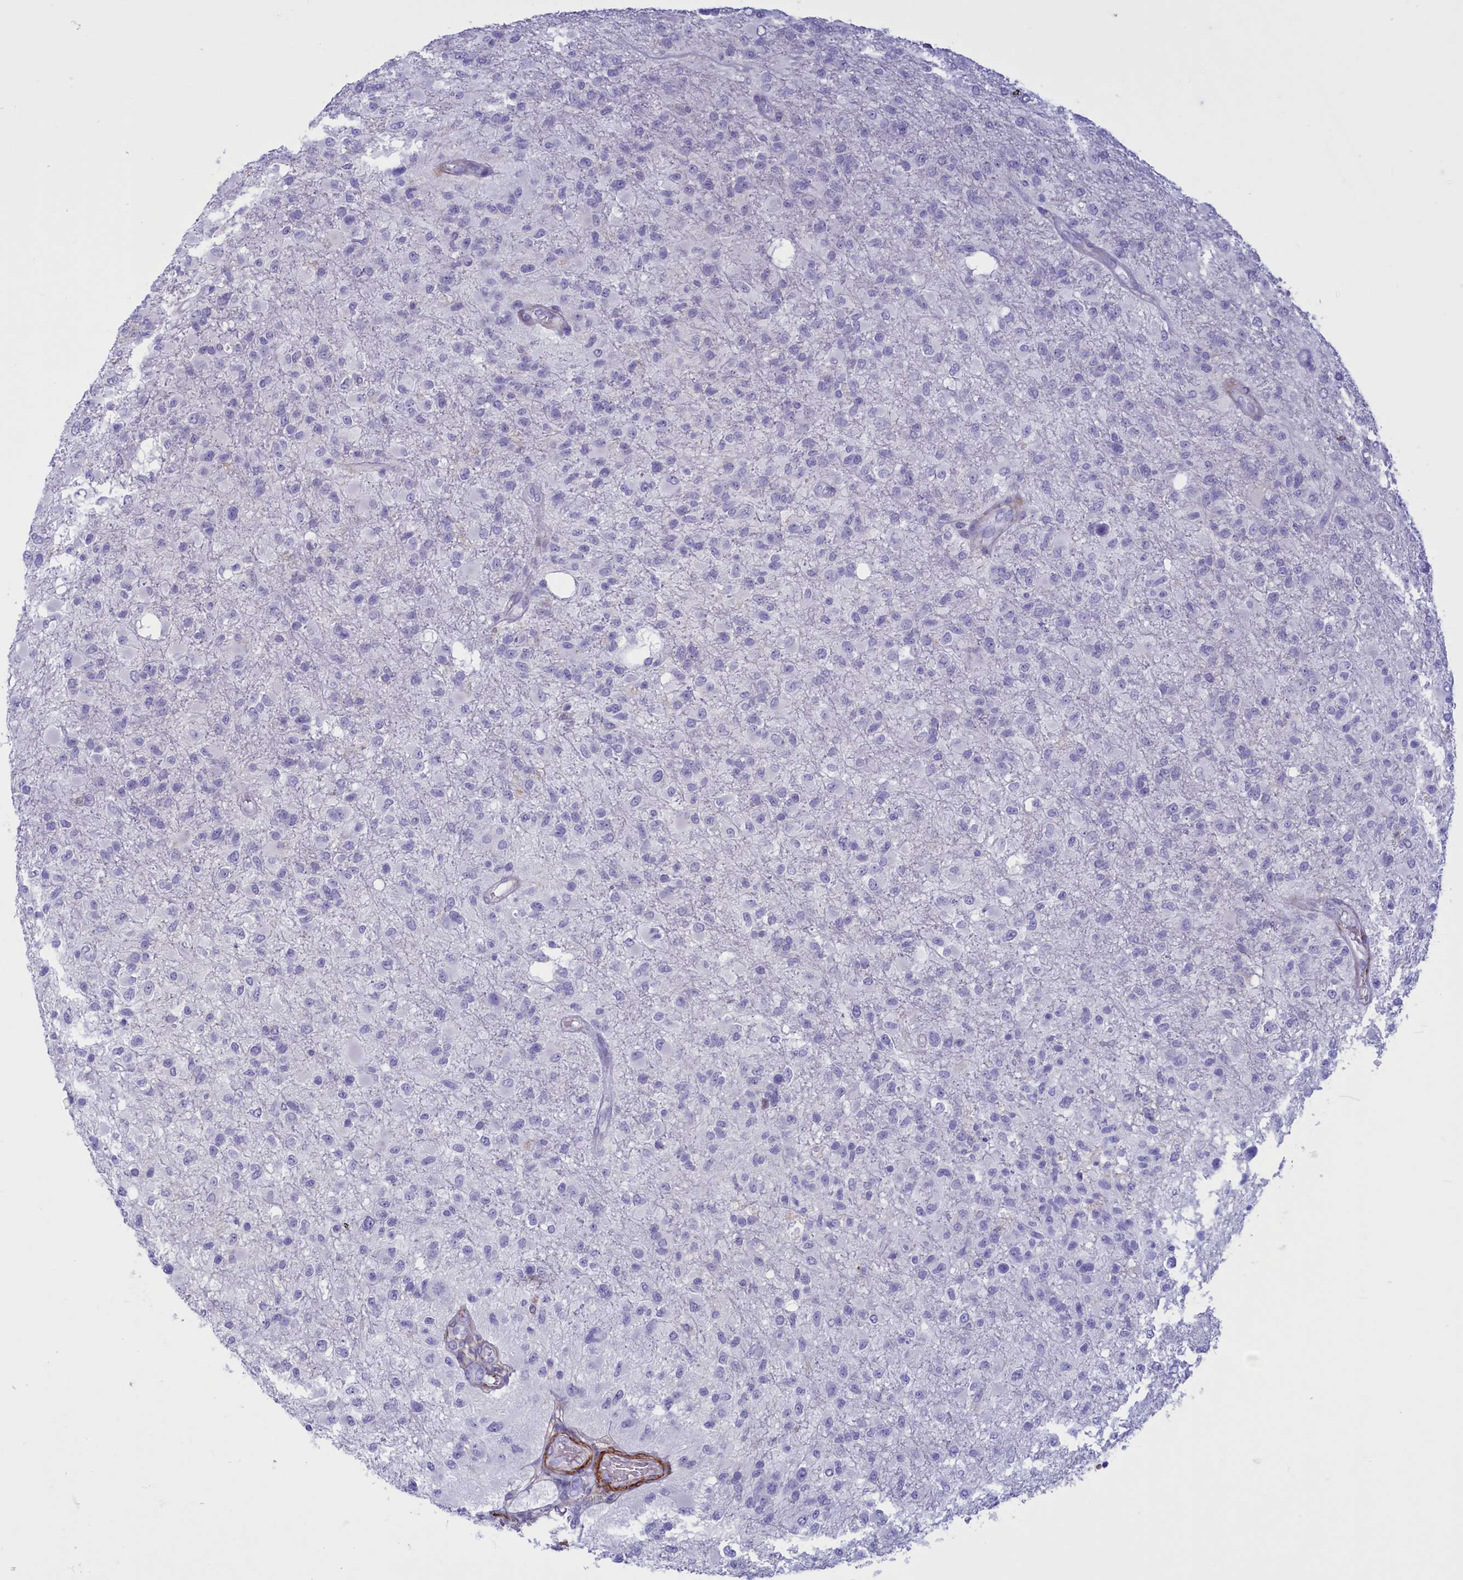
{"staining": {"intensity": "negative", "quantity": "none", "location": "none"}, "tissue": "glioma", "cell_type": "Tumor cells", "image_type": "cancer", "snomed": [{"axis": "morphology", "description": "Glioma, malignant, High grade"}, {"axis": "topography", "description": "Brain"}], "caption": "Human high-grade glioma (malignant) stained for a protein using immunohistochemistry shows no positivity in tumor cells.", "gene": "GAPDHS", "patient": {"sex": "female", "age": 74}}